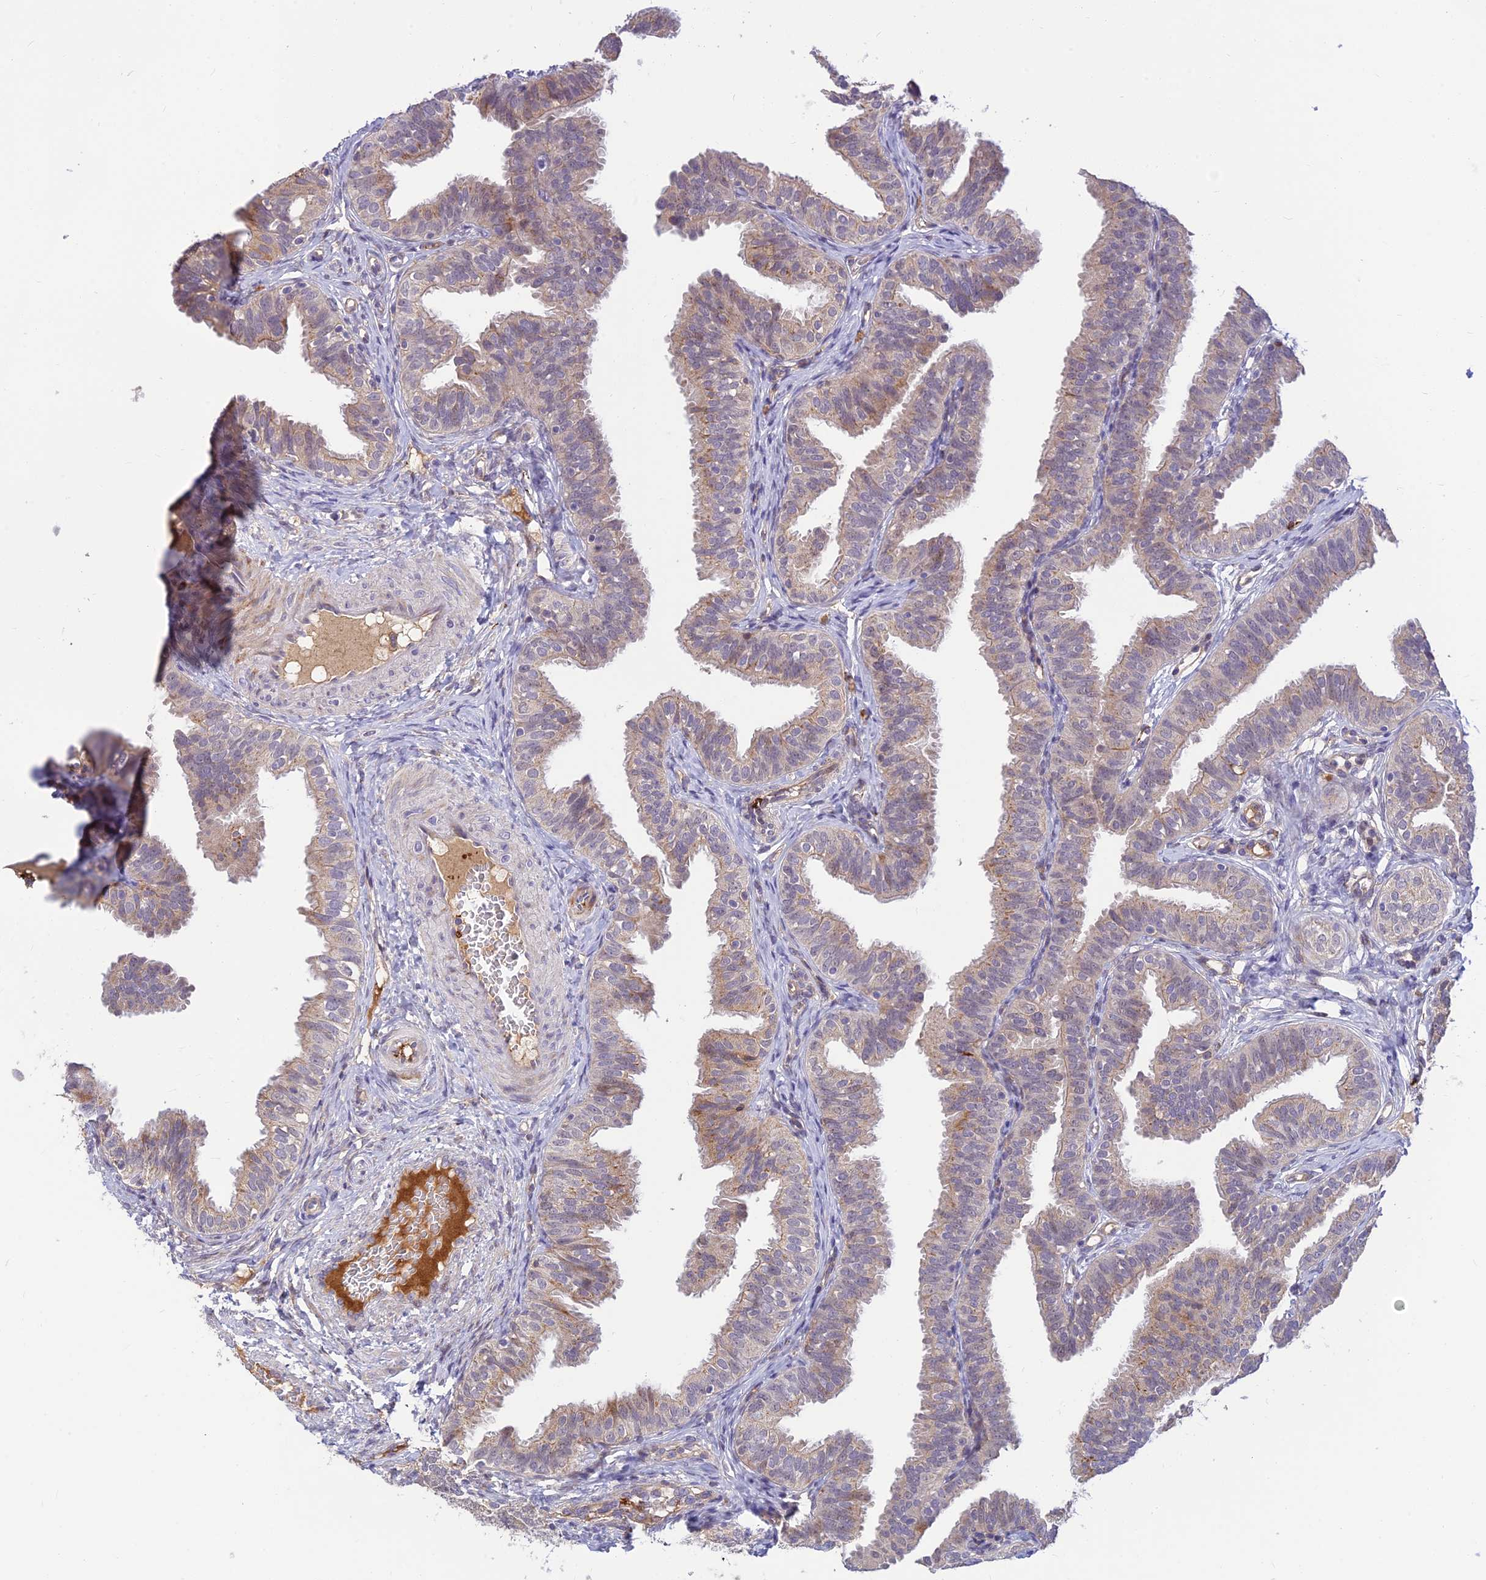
{"staining": {"intensity": "strong", "quantity": "<25%", "location": "cytoplasmic/membranous"}, "tissue": "fallopian tube", "cell_type": "Glandular cells", "image_type": "normal", "snomed": [{"axis": "morphology", "description": "Normal tissue, NOS"}, {"axis": "topography", "description": "Fallopian tube"}], "caption": "This micrograph demonstrates immunohistochemistry staining of unremarkable human fallopian tube, with medium strong cytoplasmic/membranous positivity in about <25% of glandular cells.", "gene": "ASPDH", "patient": {"sex": "female", "age": 35}}